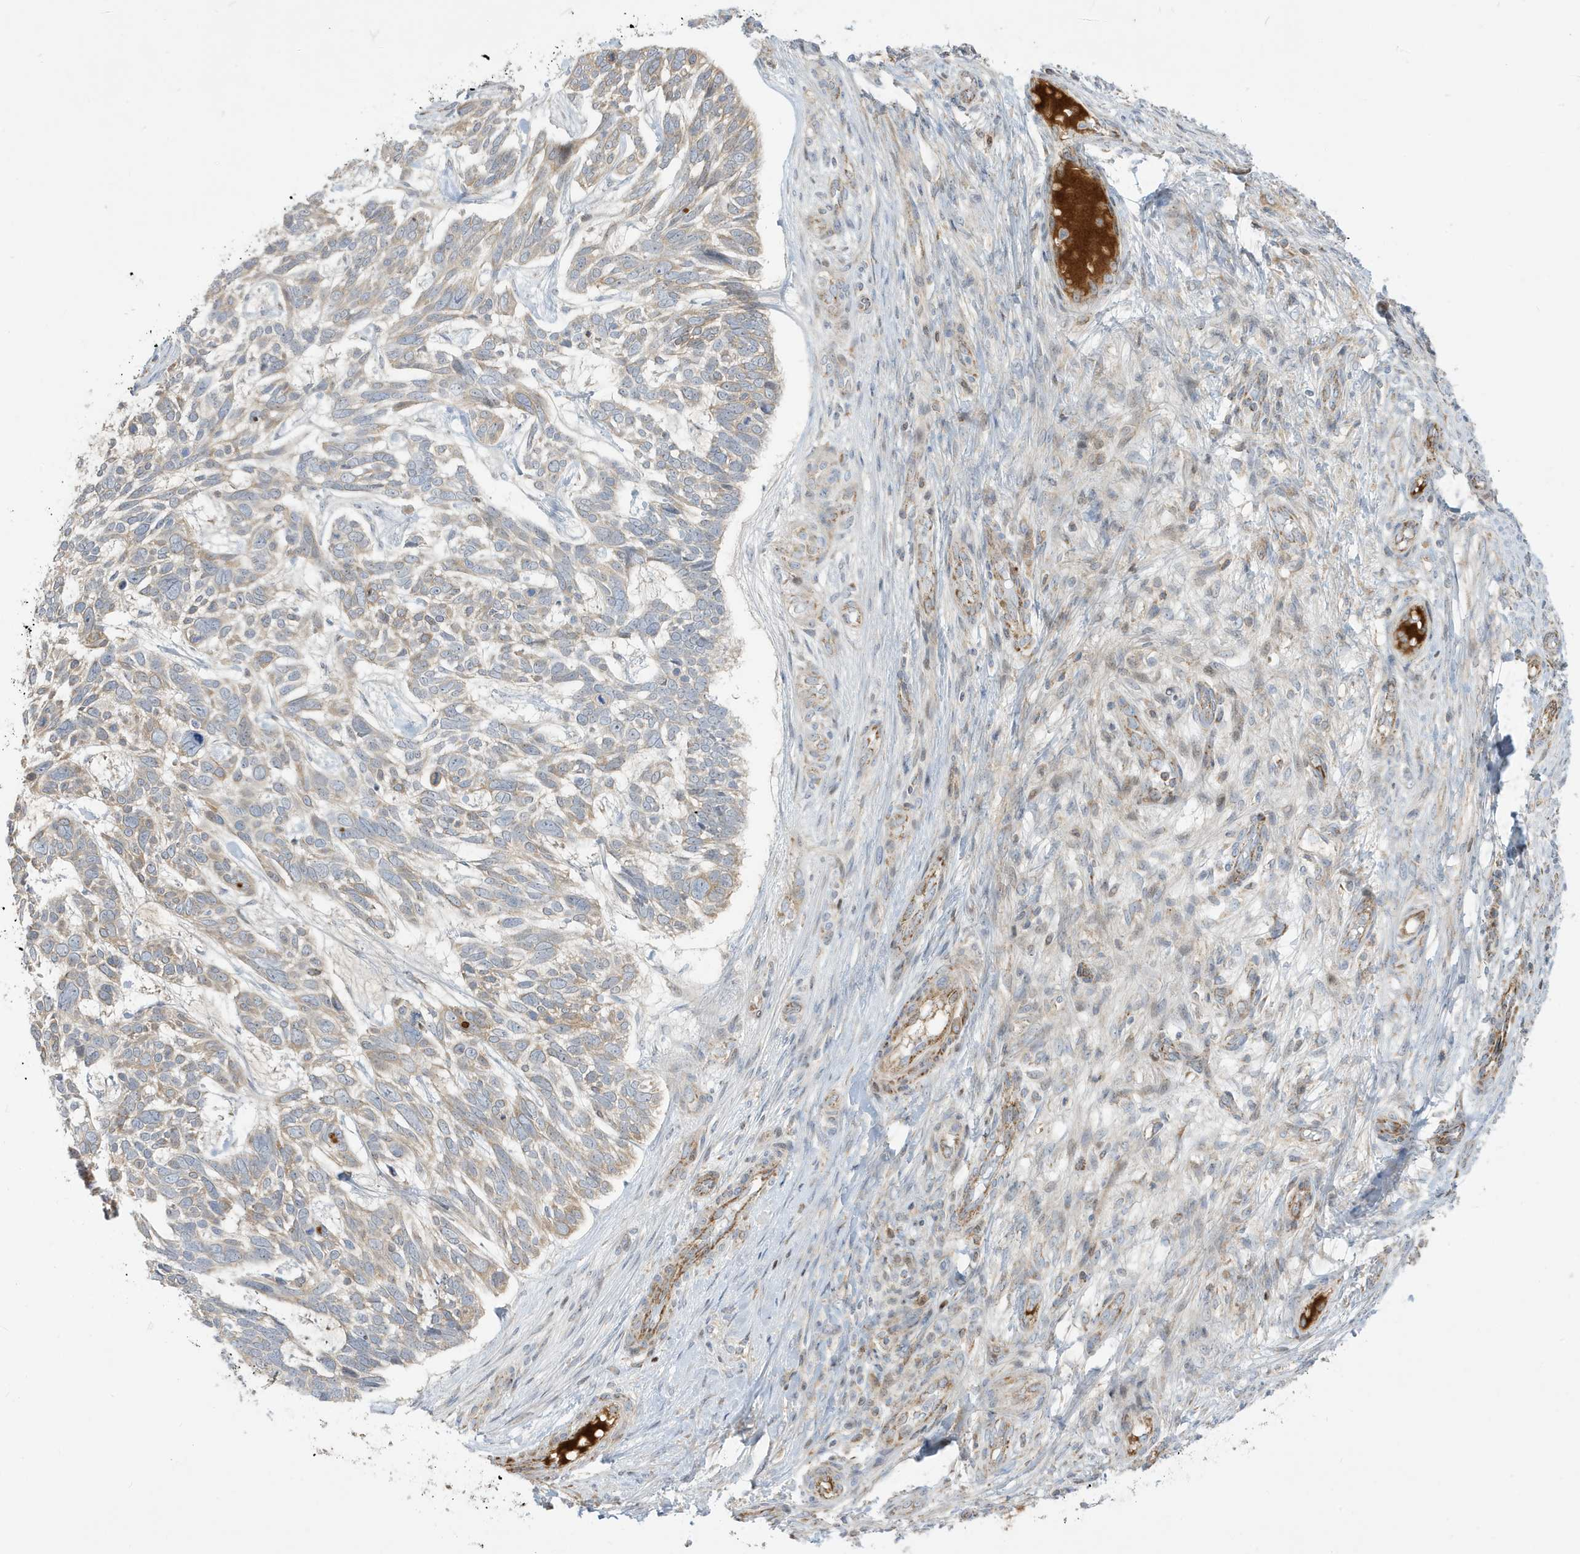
{"staining": {"intensity": "weak", "quantity": "<25%", "location": "cytoplasmic/membranous"}, "tissue": "skin cancer", "cell_type": "Tumor cells", "image_type": "cancer", "snomed": [{"axis": "morphology", "description": "Basal cell carcinoma"}, {"axis": "topography", "description": "Skin"}], "caption": "An IHC photomicrograph of skin cancer (basal cell carcinoma) is shown. There is no staining in tumor cells of skin cancer (basal cell carcinoma).", "gene": "IFT57", "patient": {"sex": "male", "age": 88}}